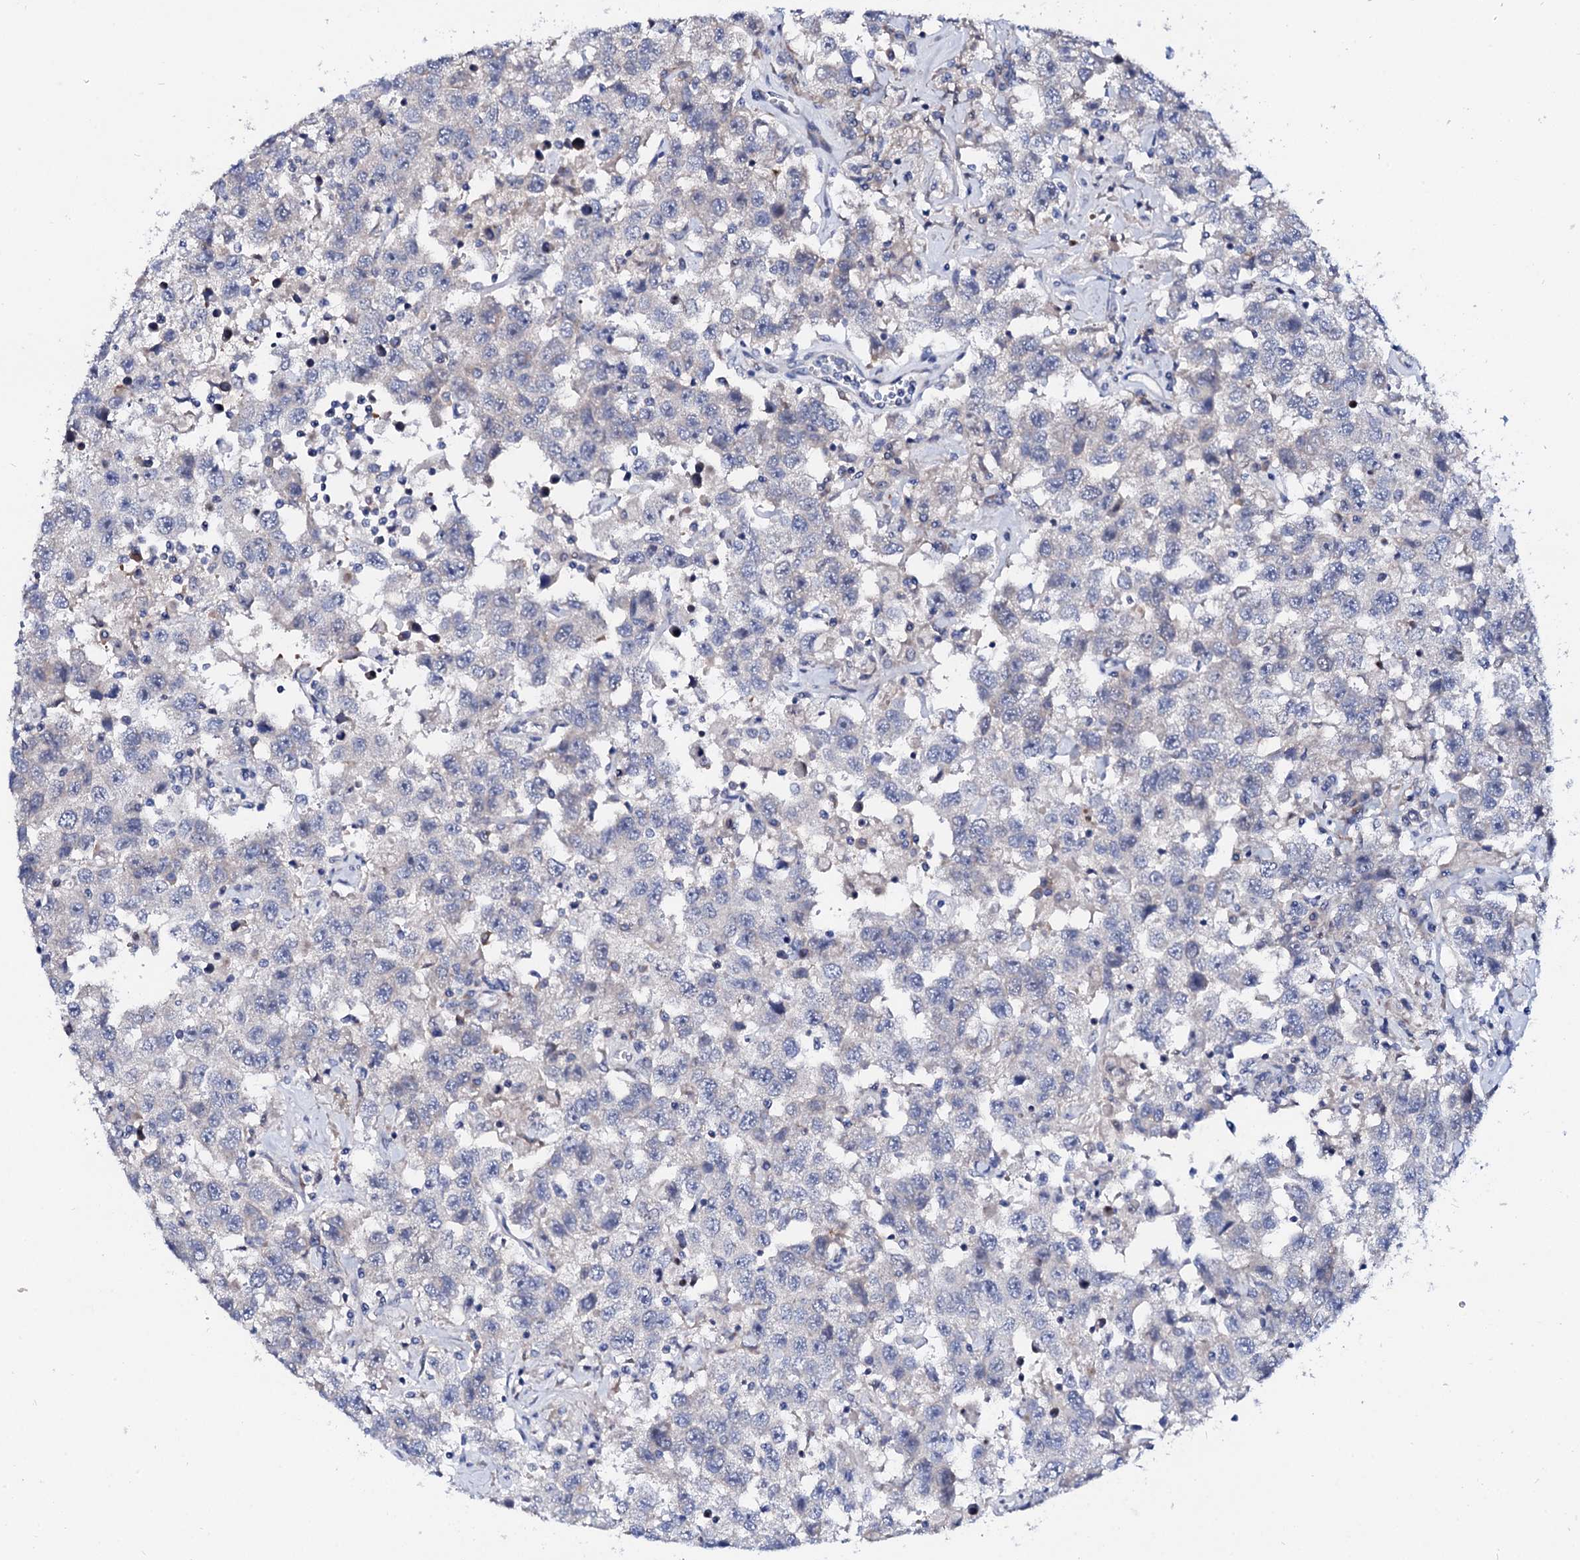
{"staining": {"intensity": "negative", "quantity": "none", "location": "none"}, "tissue": "testis cancer", "cell_type": "Tumor cells", "image_type": "cancer", "snomed": [{"axis": "morphology", "description": "Seminoma, NOS"}, {"axis": "topography", "description": "Testis"}], "caption": "This micrograph is of seminoma (testis) stained with immunohistochemistry to label a protein in brown with the nuclei are counter-stained blue. There is no staining in tumor cells. (Immunohistochemistry (ihc), brightfield microscopy, high magnification).", "gene": "BTBD16", "patient": {"sex": "male", "age": 41}}